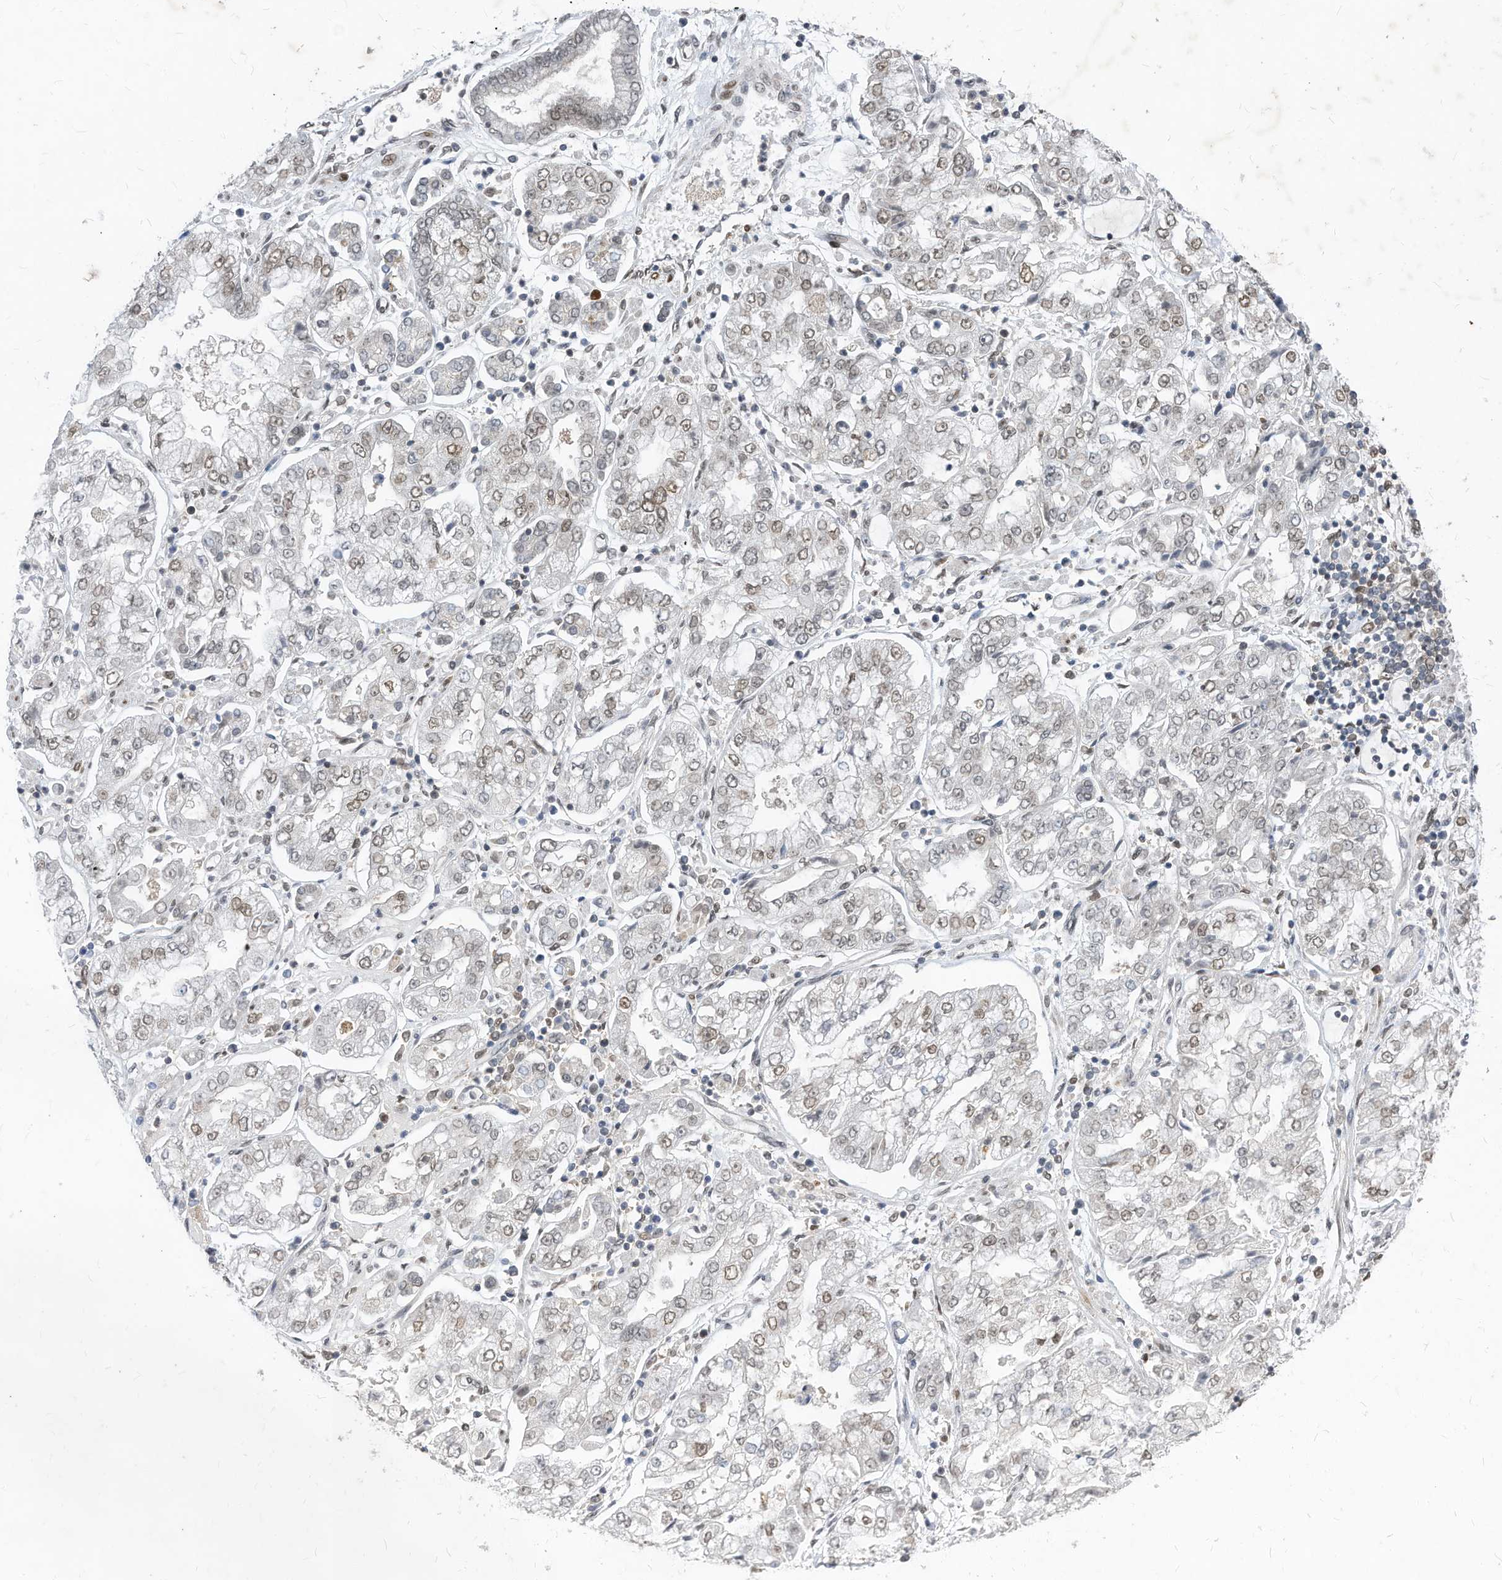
{"staining": {"intensity": "weak", "quantity": "25%-75%", "location": "nuclear"}, "tissue": "stomach cancer", "cell_type": "Tumor cells", "image_type": "cancer", "snomed": [{"axis": "morphology", "description": "Adenocarcinoma, NOS"}, {"axis": "topography", "description": "Stomach"}], "caption": "Human adenocarcinoma (stomach) stained for a protein (brown) displays weak nuclear positive expression in about 25%-75% of tumor cells.", "gene": "KPNB1", "patient": {"sex": "male", "age": 76}}